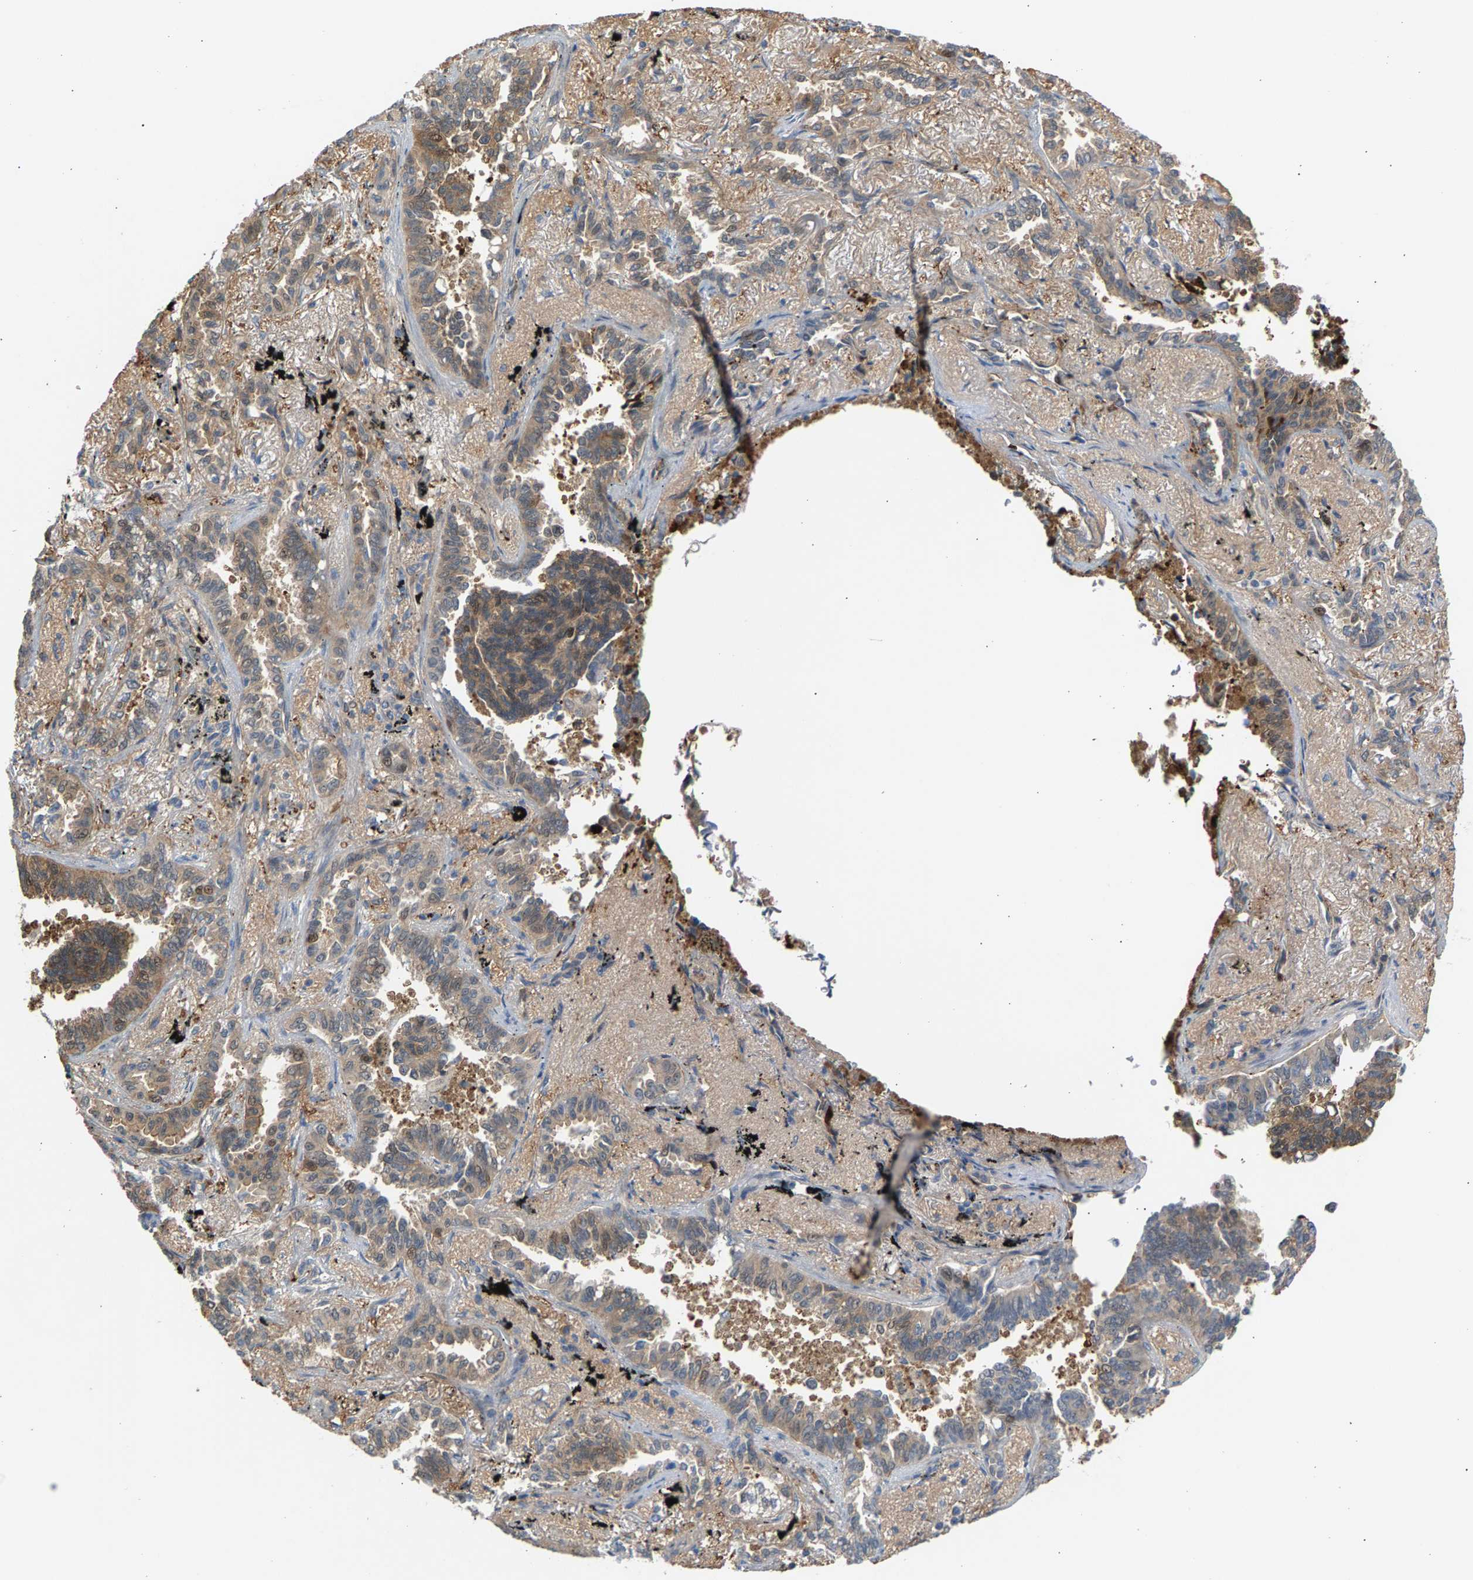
{"staining": {"intensity": "moderate", "quantity": "25%-75%", "location": "cytoplasmic/membranous"}, "tissue": "lung cancer", "cell_type": "Tumor cells", "image_type": "cancer", "snomed": [{"axis": "morphology", "description": "Adenocarcinoma, NOS"}, {"axis": "topography", "description": "Lung"}], "caption": "A micrograph showing moderate cytoplasmic/membranous staining in about 25%-75% of tumor cells in lung cancer (adenocarcinoma), as visualized by brown immunohistochemical staining.", "gene": "KRTAP27-1", "patient": {"sex": "male", "age": 59}}